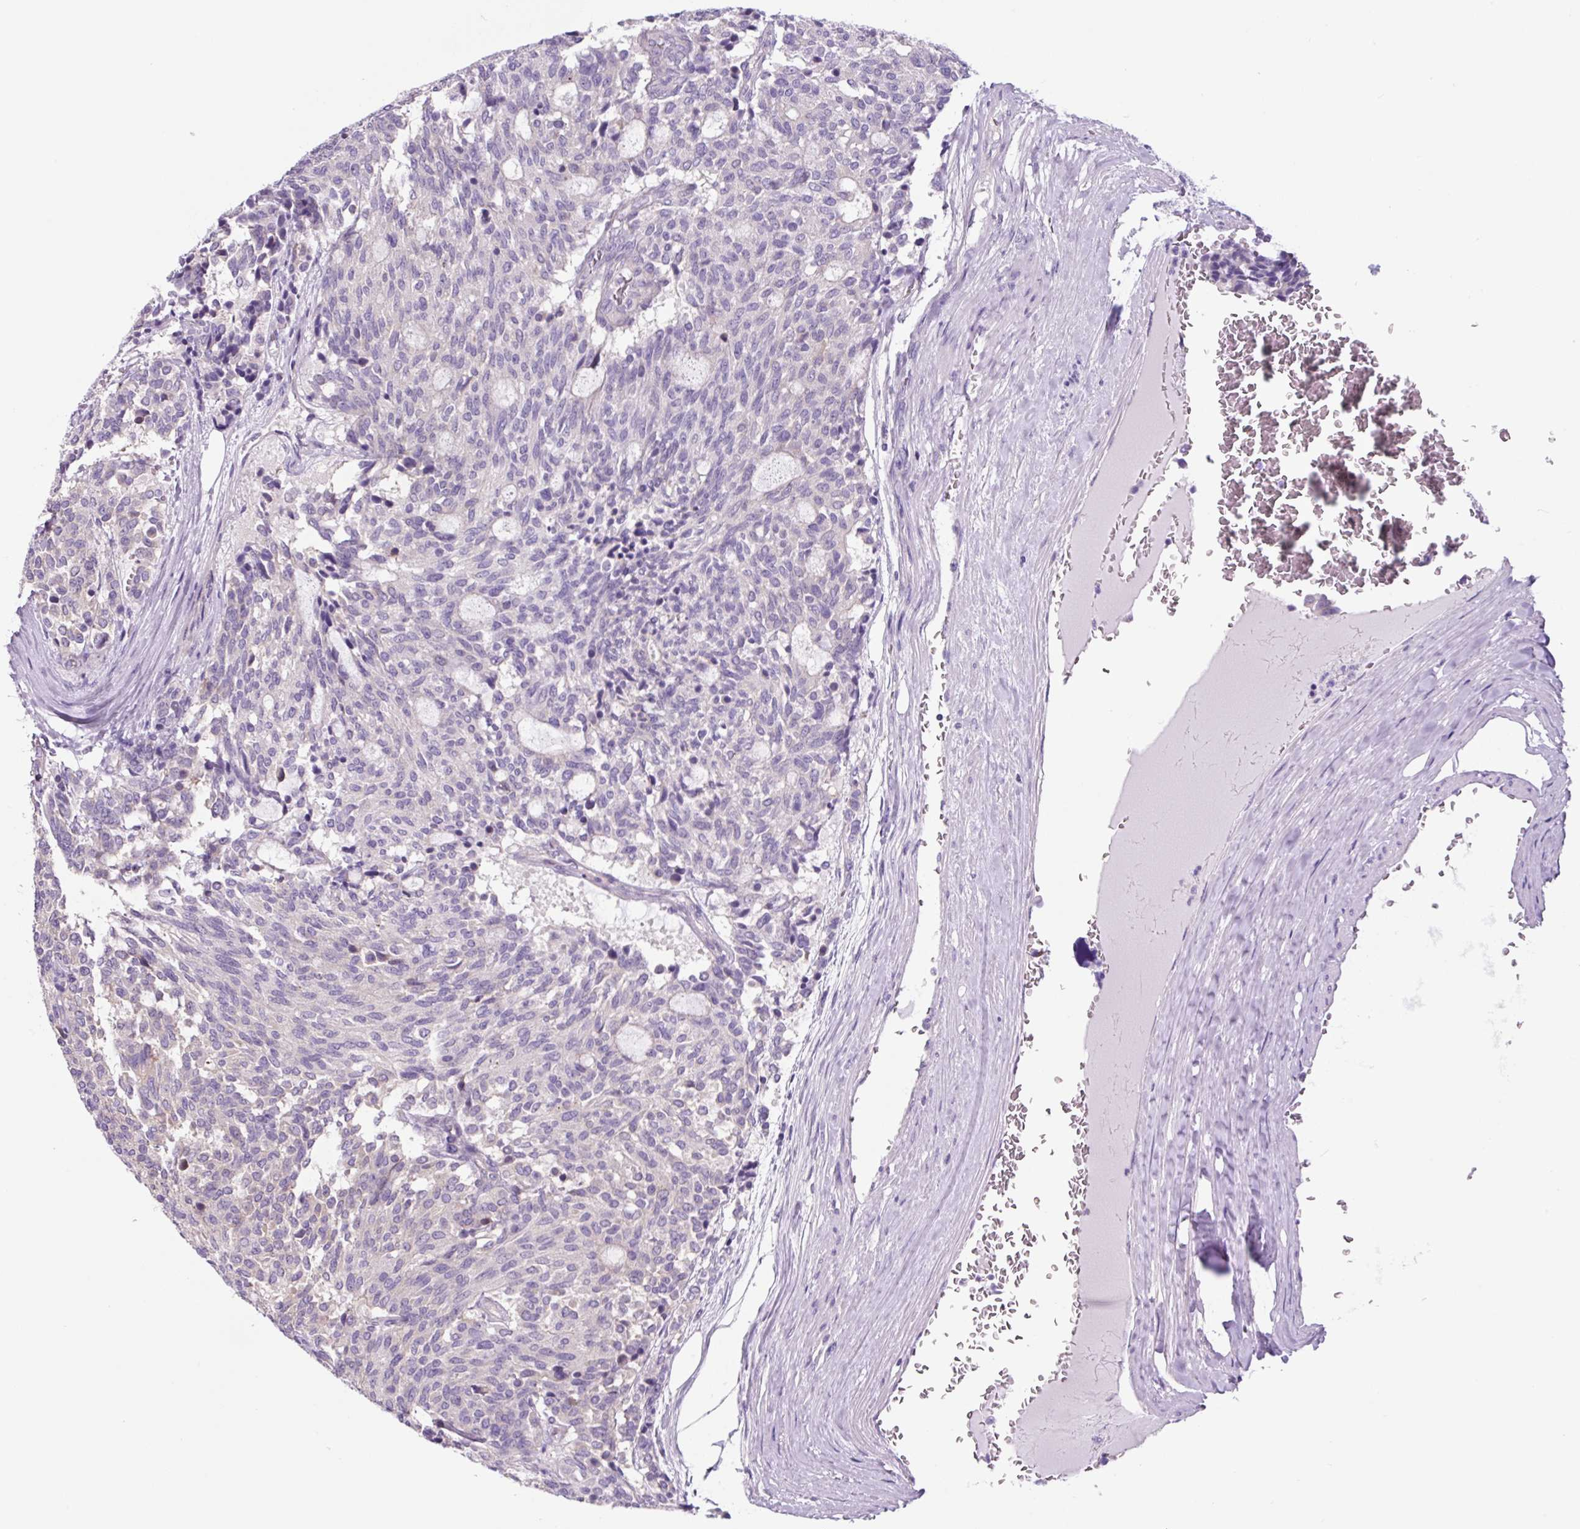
{"staining": {"intensity": "negative", "quantity": "none", "location": "none"}, "tissue": "carcinoid", "cell_type": "Tumor cells", "image_type": "cancer", "snomed": [{"axis": "morphology", "description": "Carcinoid, malignant, NOS"}, {"axis": "topography", "description": "Pancreas"}], "caption": "Immunohistochemistry histopathology image of neoplastic tissue: human malignant carcinoid stained with DAB shows no significant protein expression in tumor cells.", "gene": "GORASP1", "patient": {"sex": "female", "age": 54}}